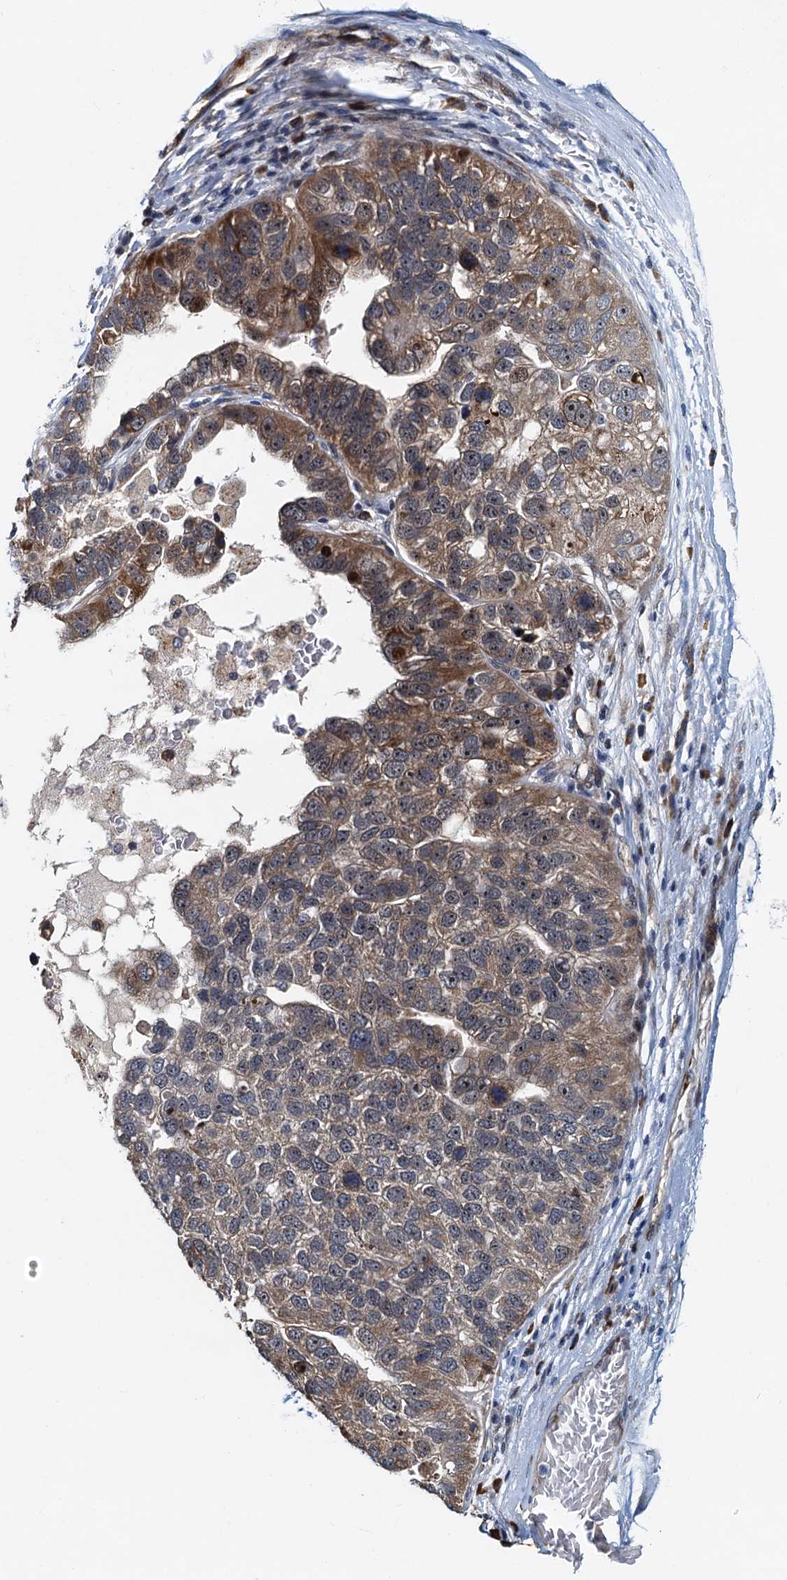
{"staining": {"intensity": "moderate", "quantity": ">75%", "location": "cytoplasmic/membranous"}, "tissue": "pancreatic cancer", "cell_type": "Tumor cells", "image_type": "cancer", "snomed": [{"axis": "morphology", "description": "Adenocarcinoma, NOS"}, {"axis": "topography", "description": "Pancreas"}], "caption": "Immunohistochemical staining of pancreatic cancer displays medium levels of moderate cytoplasmic/membranous protein staining in about >75% of tumor cells.", "gene": "DNAJC21", "patient": {"sex": "female", "age": 61}}